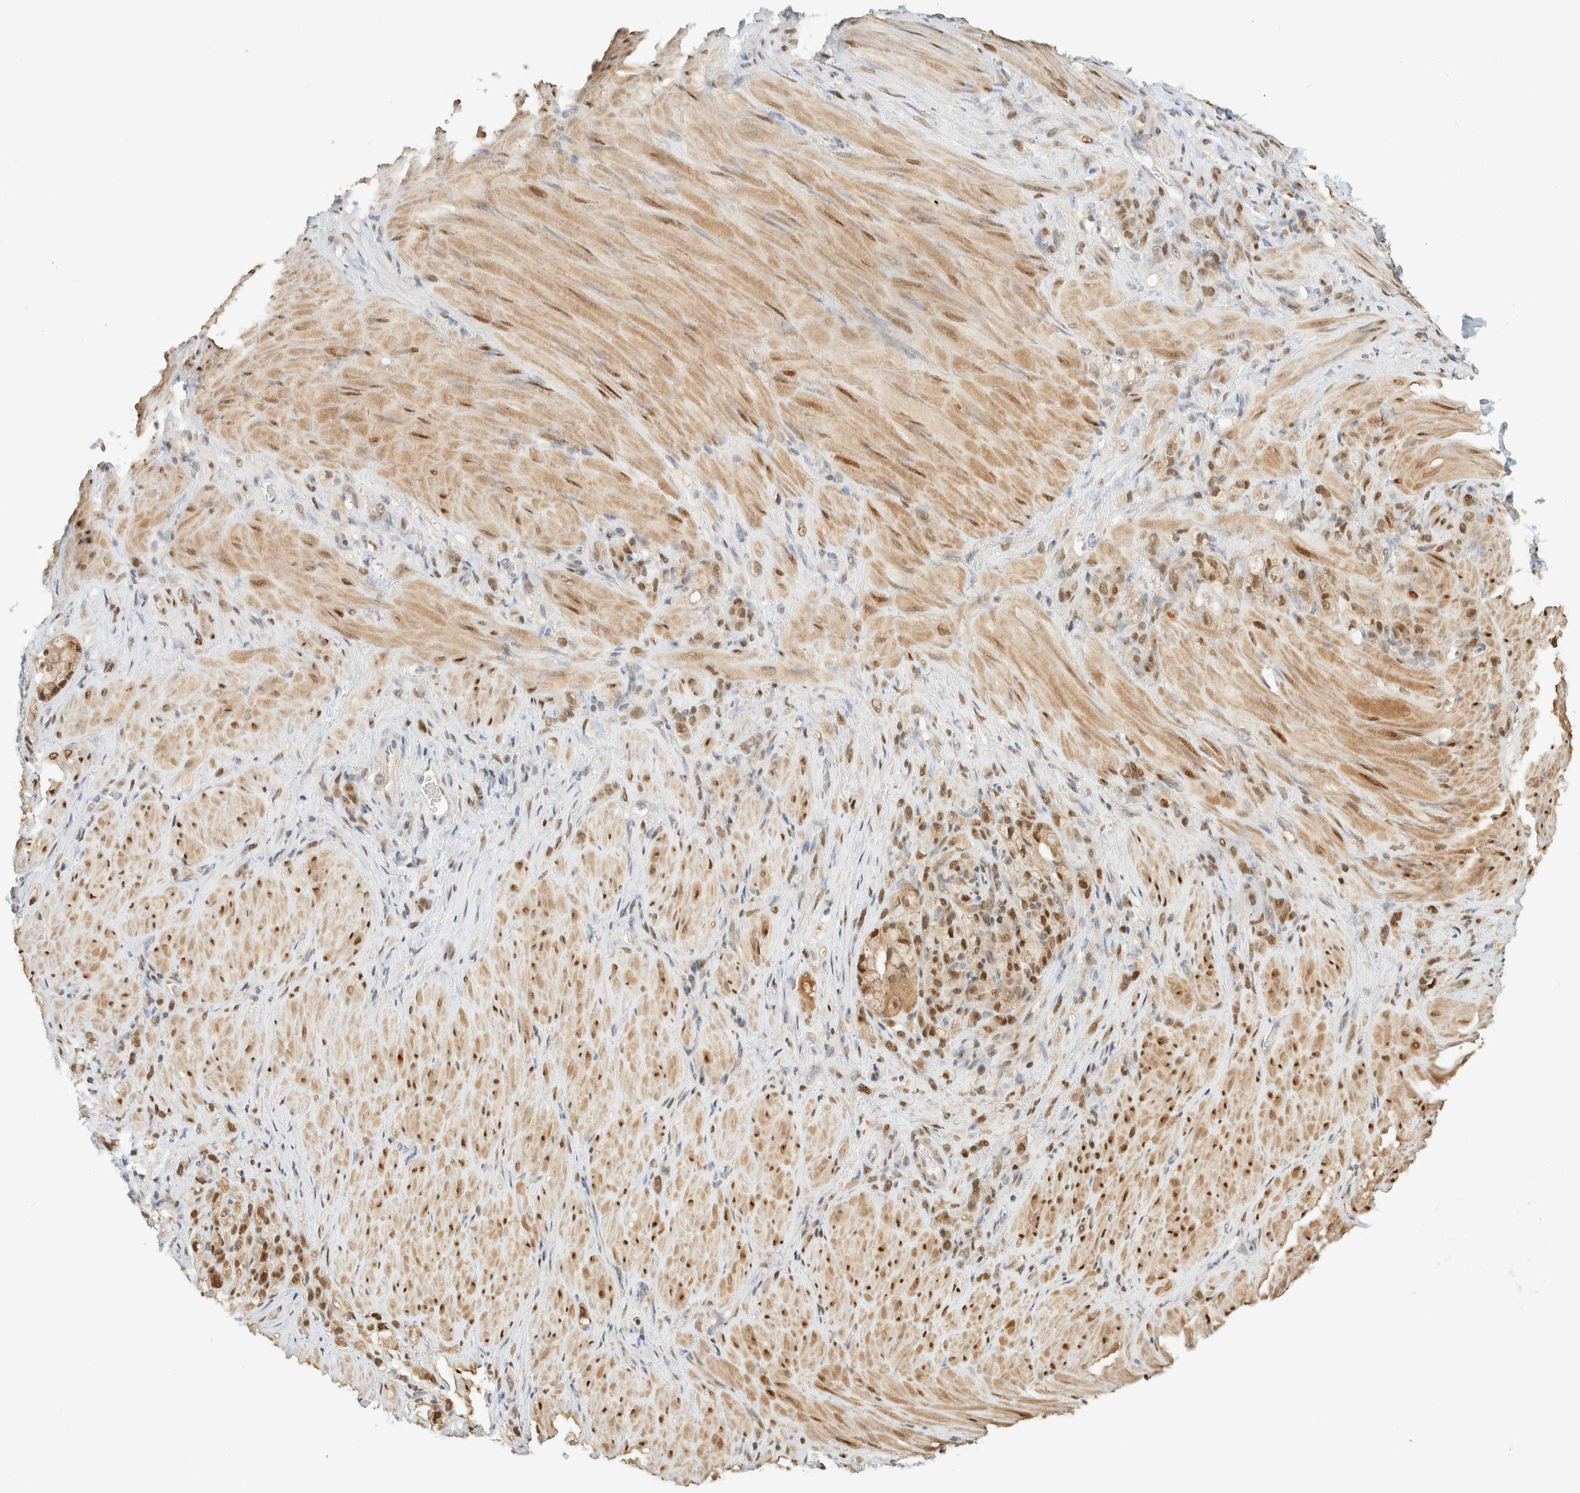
{"staining": {"intensity": "moderate", "quantity": "25%-75%", "location": "nuclear"}, "tissue": "stomach cancer", "cell_type": "Tumor cells", "image_type": "cancer", "snomed": [{"axis": "morphology", "description": "Normal tissue, NOS"}, {"axis": "morphology", "description": "Adenocarcinoma, NOS"}, {"axis": "topography", "description": "Stomach"}], "caption": "Adenocarcinoma (stomach) stained with DAB immunohistochemistry (IHC) exhibits medium levels of moderate nuclear expression in approximately 25%-75% of tumor cells. (DAB IHC with brightfield microscopy, high magnification).", "gene": "ZBTB37", "patient": {"sex": "male", "age": 82}}